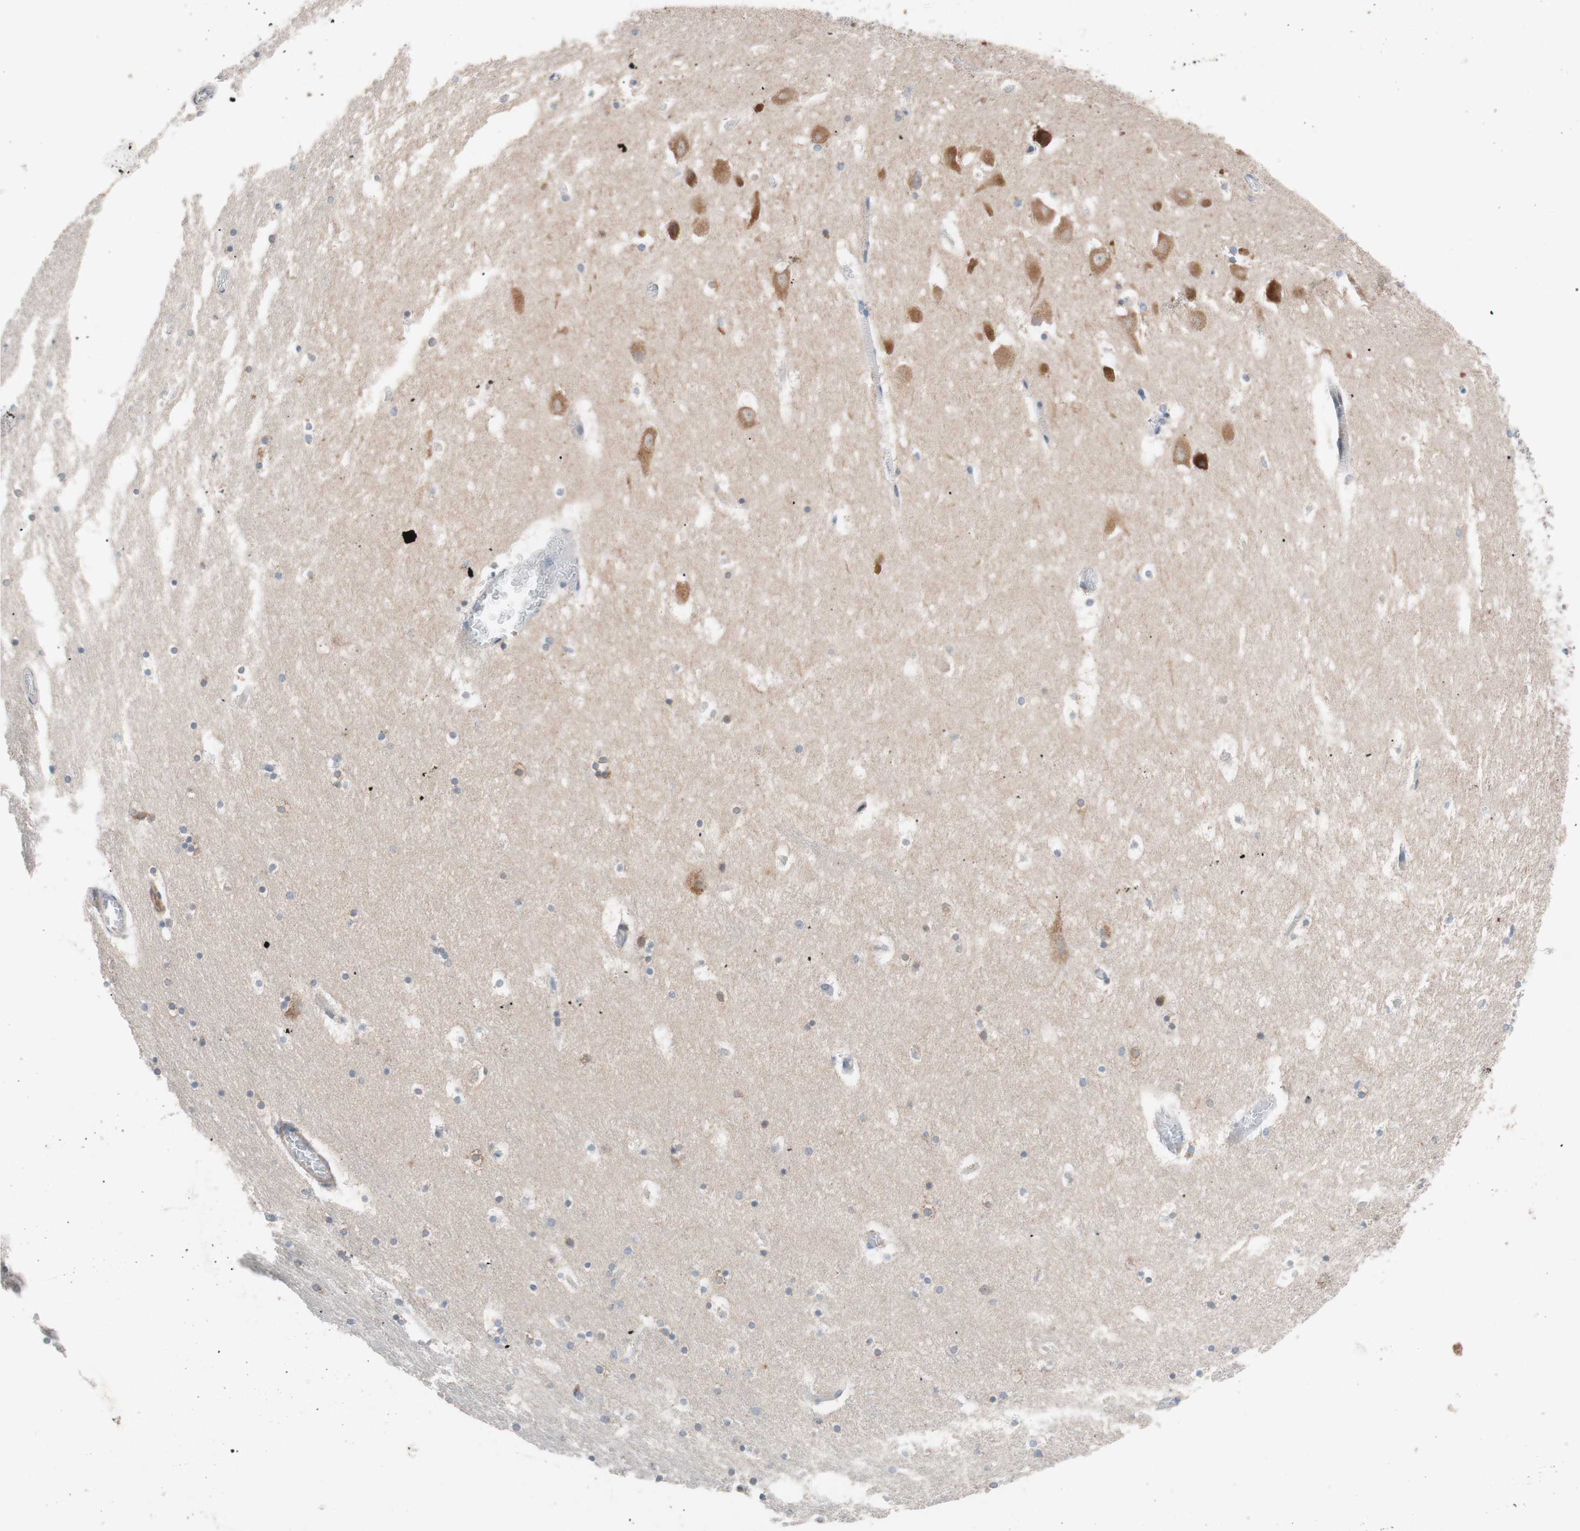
{"staining": {"intensity": "strong", "quantity": "25%-75%", "location": "cytoplasmic/membranous"}, "tissue": "hippocampus", "cell_type": "Glial cells", "image_type": "normal", "snomed": [{"axis": "morphology", "description": "Normal tissue, NOS"}, {"axis": "topography", "description": "Hippocampus"}], "caption": "Immunohistochemical staining of normal human hippocampus shows high levels of strong cytoplasmic/membranous positivity in about 25%-75% of glial cells.", "gene": "FAAH", "patient": {"sex": "male", "age": 45}}